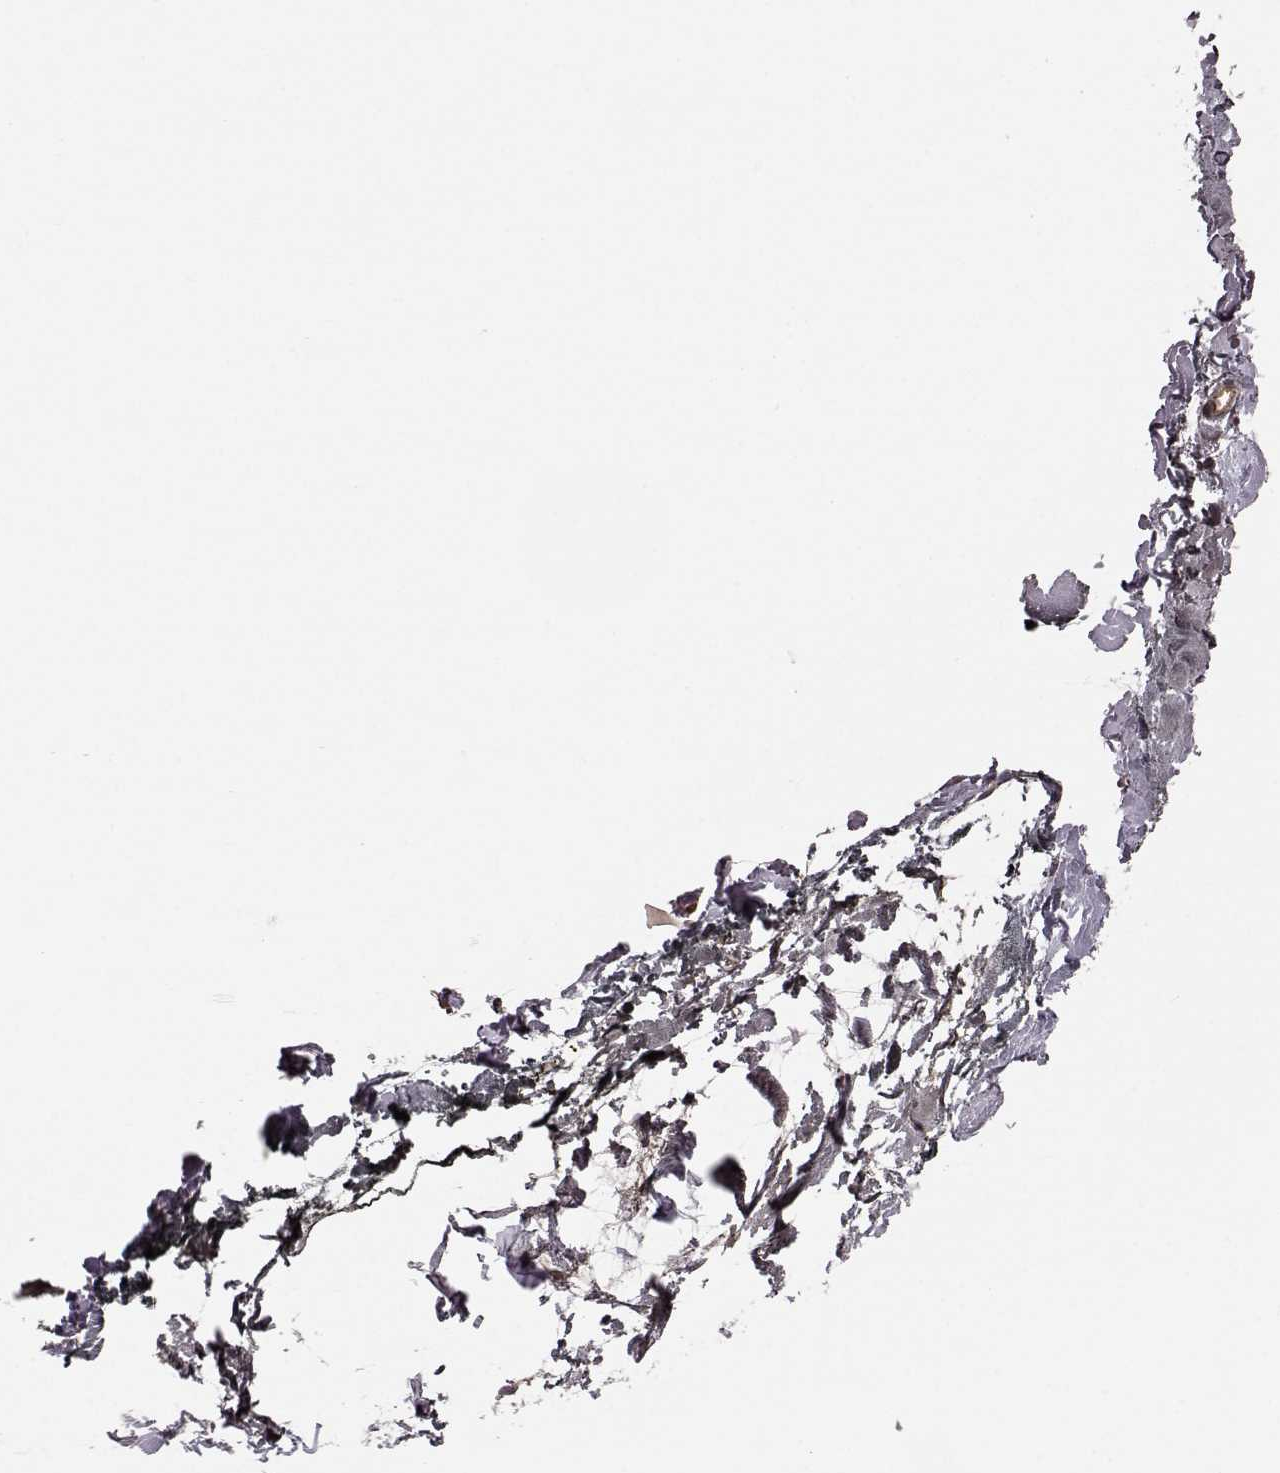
{"staining": {"intensity": "weak", "quantity": ">75%", "location": "cytoplasmic/membranous"}, "tissue": "skin", "cell_type": "Fibroblasts", "image_type": "normal", "snomed": [{"axis": "morphology", "description": "Normal tissue, NOS"}, {"axis": "topography", "description": "Skin"}], "caption": "Protein positivity by immunohistochemistry (IHC) exhibits weak cytoplasmic/membranous staining in about >75% of fibroblasts in unremarkable skin. The staining is performed using DAB brown chromogen to label protein expression. The nuclei are counter-stained blue using hematoxylin.", "gene": "BACH2", "patient": {"sex": "female", "age": 34}}